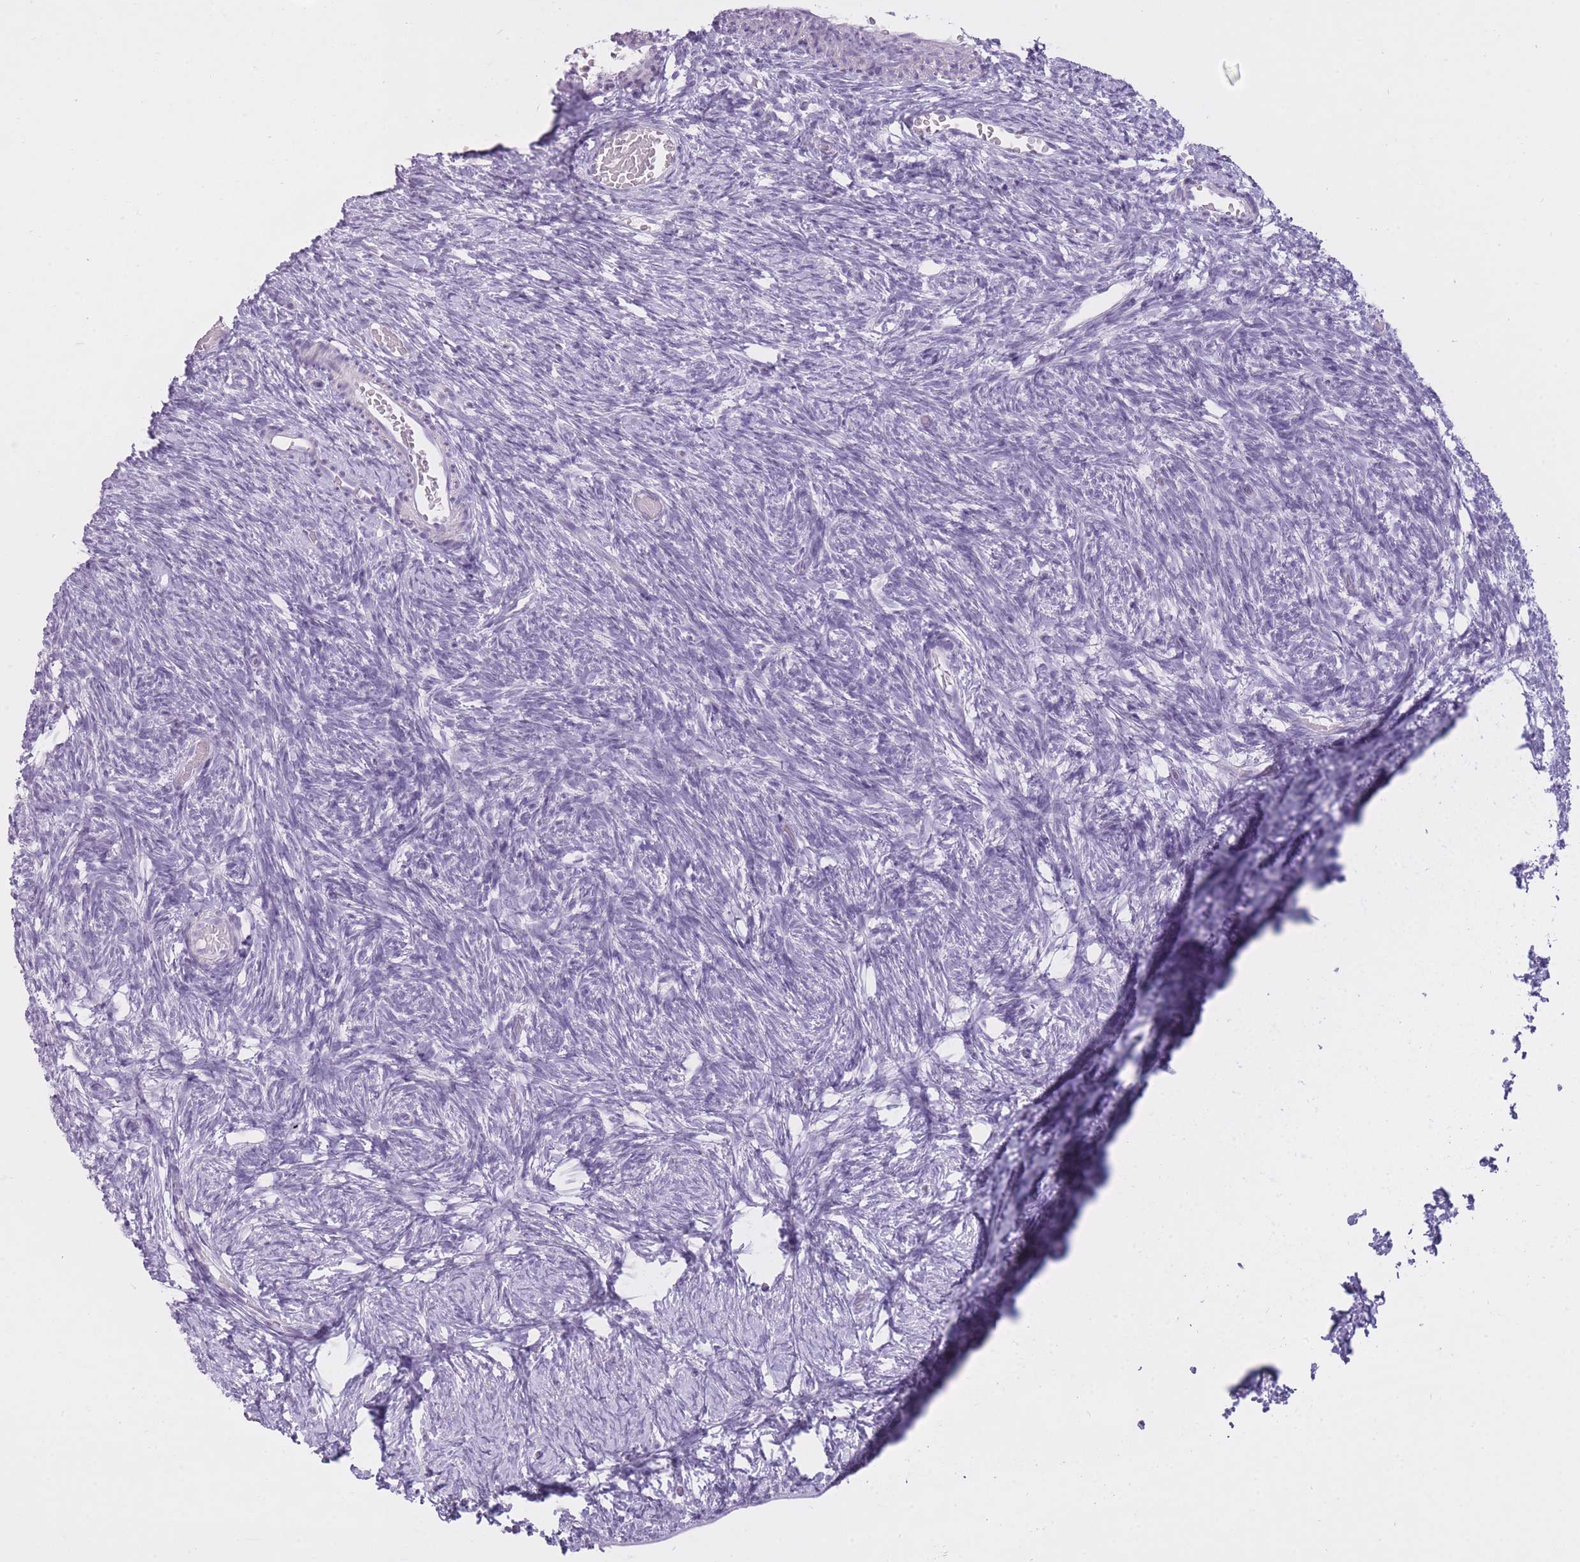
{"staining": {"intensity": "negative", "quantity": "none", "location": "none"}, "tissue": "ovary", "cell_type": "Ovarian stroma cells", "image_type": "normal", "snomed": [{"axis": "morphology", "description": "Normal tissue, NOS"}, {"axis": "topography", "description": "Ovary"}], "caption": "Immunohistochemistry (IHC) of normal ovary reveals no staining in ovarian stroma cells. Nuclei are stained in blue.", "gene": "GOLGA6A", "patient": {"sex": "female", "age": 39}}